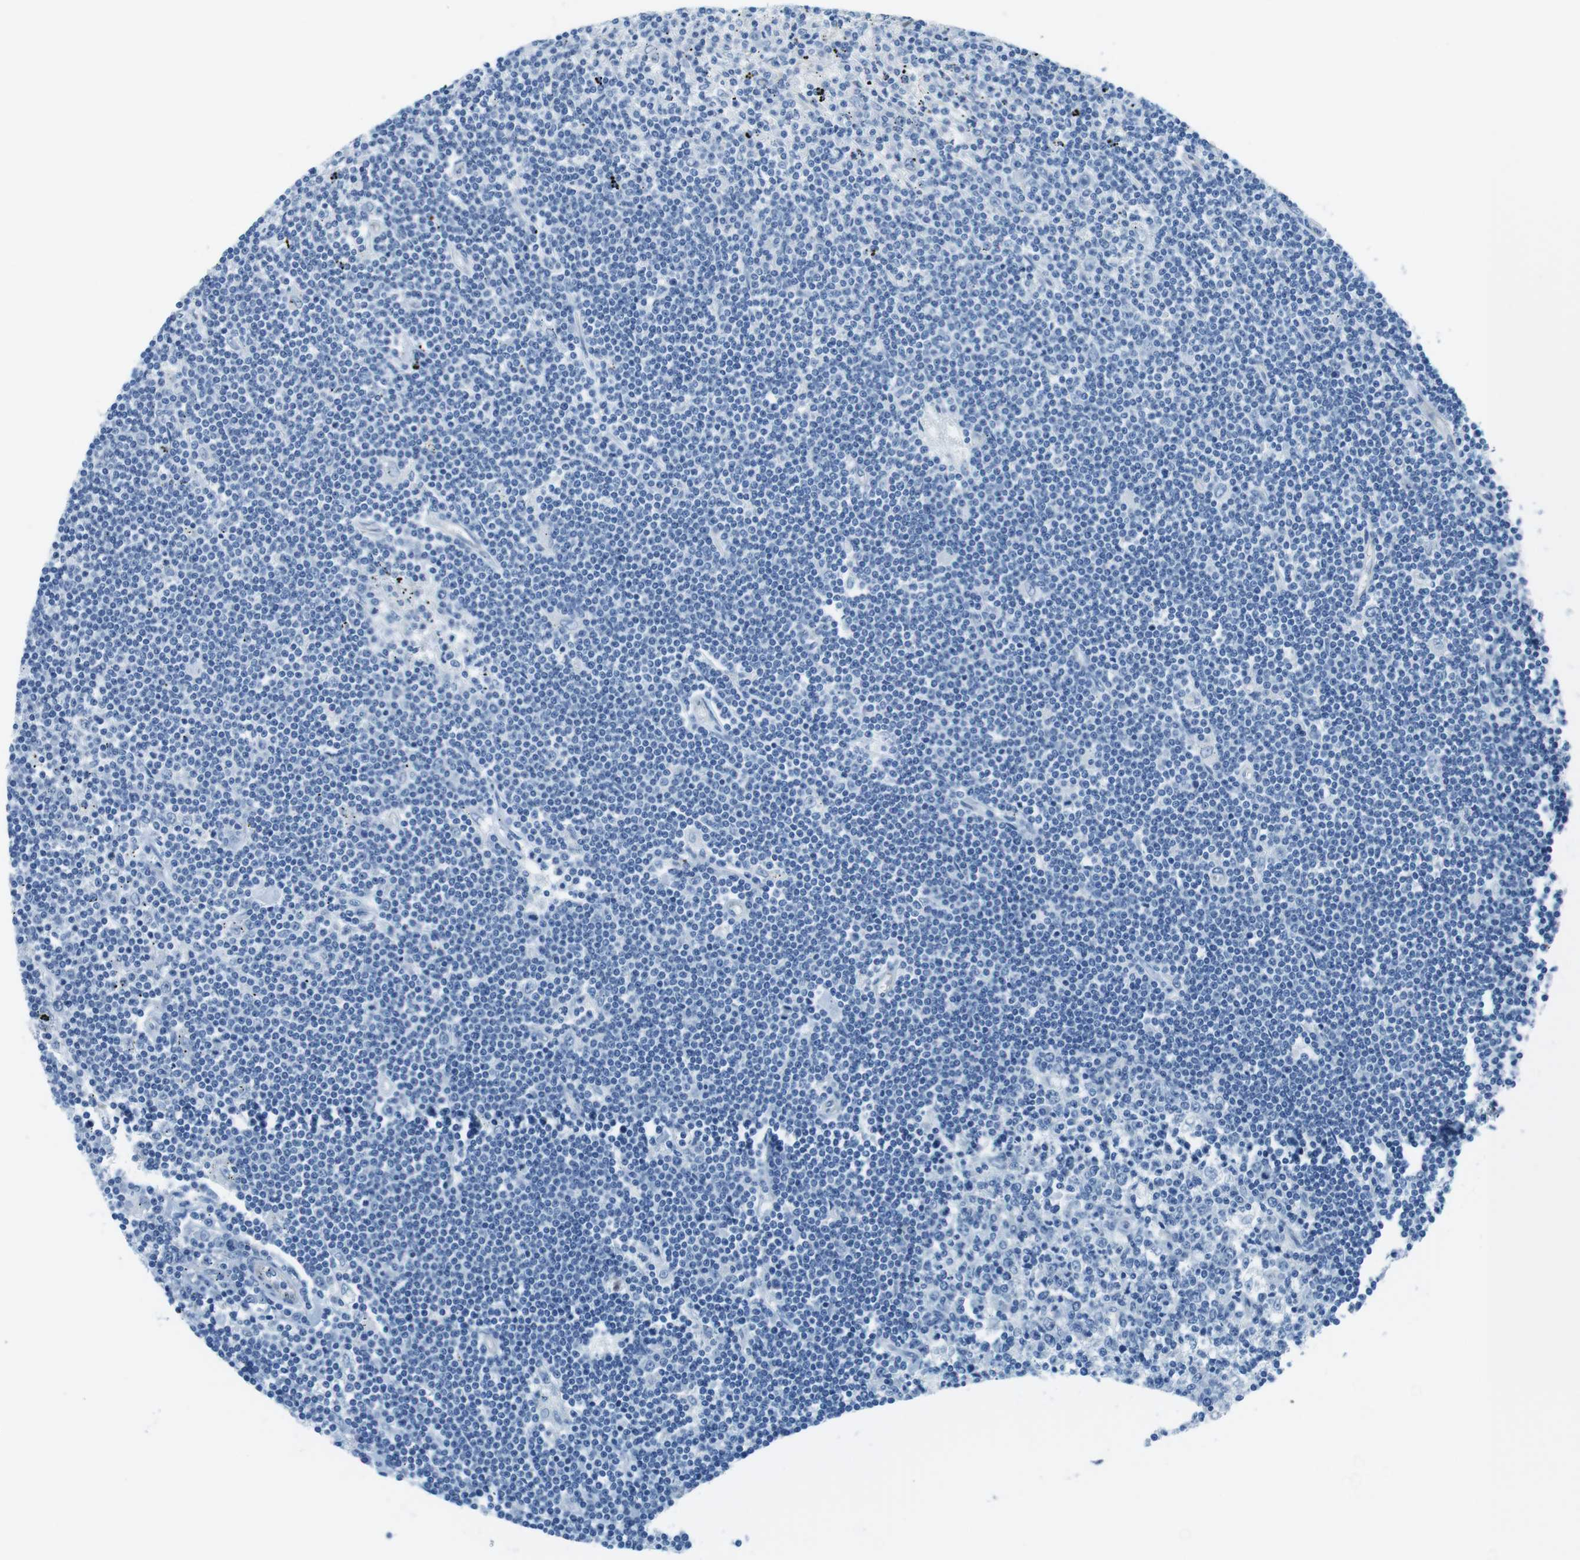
{"staining": {"intensity": "negative", "quantity": "none", "location": "none"}, "tissue": "lymphoma", "cell_type": "Tumor cells", "image_type": "cancer", "snomed": [{"axis": "morphology", "description": "Malignant lymphoma, non-Hodgkin's type, Low grade"}, {"axis": "topography", "description": "Spleen"}], "caption": "Malignant lymphoma, non-Hodgkin's type (low-grade) stained for a protein using immunohistochemistry displays no positivity tumor cells.", "gene": "SLC6A6", "patient": {"sex": "male", "age": 76}}